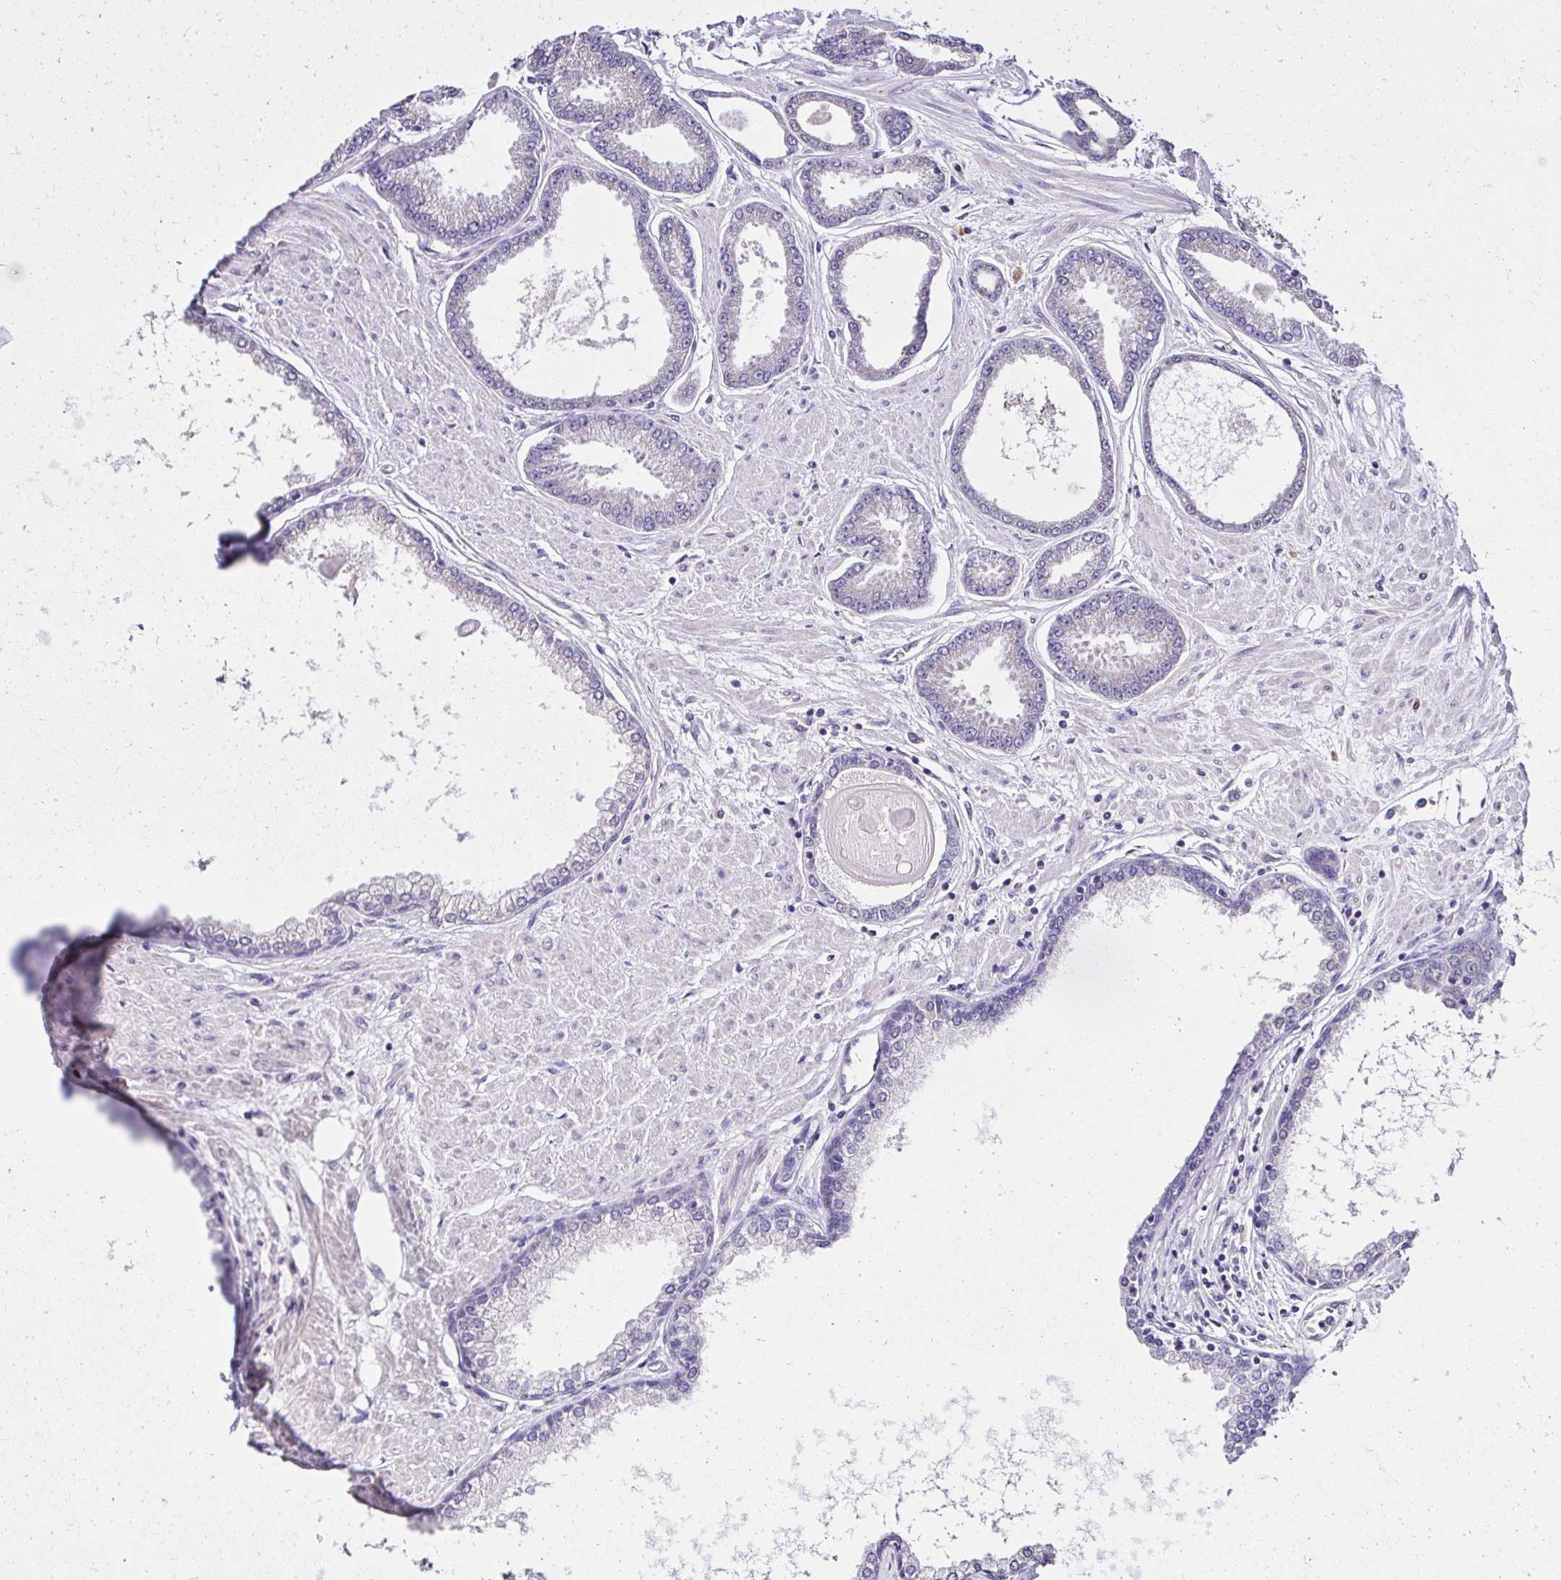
{"staining": {"intensity": "negative", "quantity": "none", "location": "none"}, "tissue": "prostate cancer", "cell_type": "Tumor cells", "image_type": "cancer", "snomed": [{"axis": "morphology", "description": "Adenocarcinoma, Low grade"}, {"axis": "topography", "description": "Prostate"}], "caption": "The image shows no staining of tumor cells in prostate adenocarcinoma (low-grade). (Stains: DAB immunohistochemistry with hematoxylin counter stain, Microscopy: brightfield microscopy at high magnification).", "gene": "KIAA1210", "patient": {"sex": "male", "age": 67}}